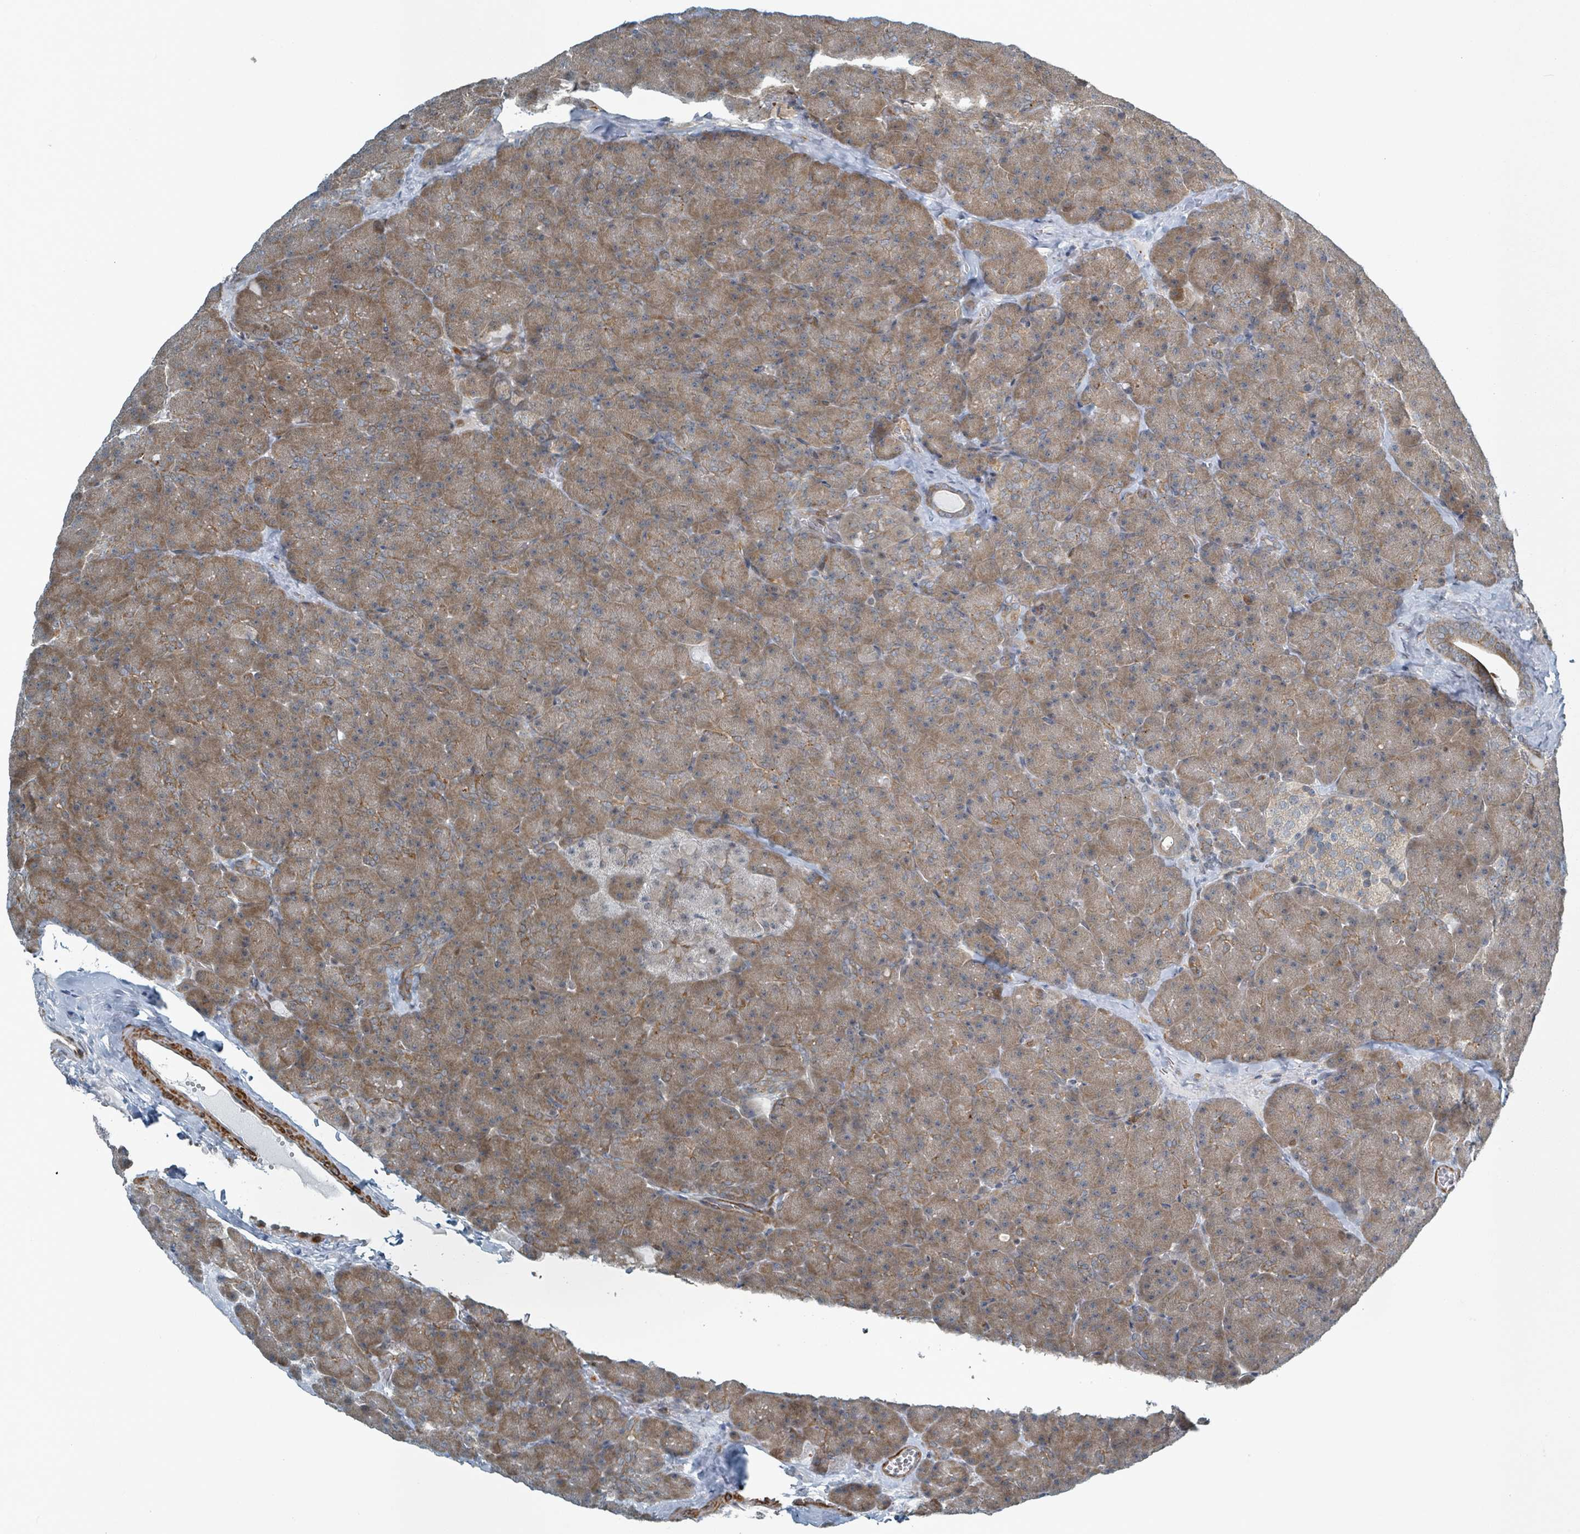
{"staining": {"intensity": "moderate", "quantity": ">75%", "location": "cytoplasmic/membranous,nuclear"}, "tissue": "pancreas", "cell_type": "Exocrine glandular cells", "image_type": "normal", "snomed": [{"axis": "morphology", "description": "Normal tissue, NOS"}, {"axis": "topography", "description": "Pancreas"}], "caption": "Pancreas stained with DAB (3,3'-diaminobenzidine) IHC reveals medium levels of moderate cytoplasmic/membranous,nuclear positivity in approximately >75% of exocrine glandular cells. The staining was performed using DAB (3,3'-diaminobenzidine) to visualize the protein expression in brown, while the nuclei were stained in blue with hematoxylin (Magnification: 20x).", "gene": "RHPN2", "patient": {"sex": "male", "age": 36}}